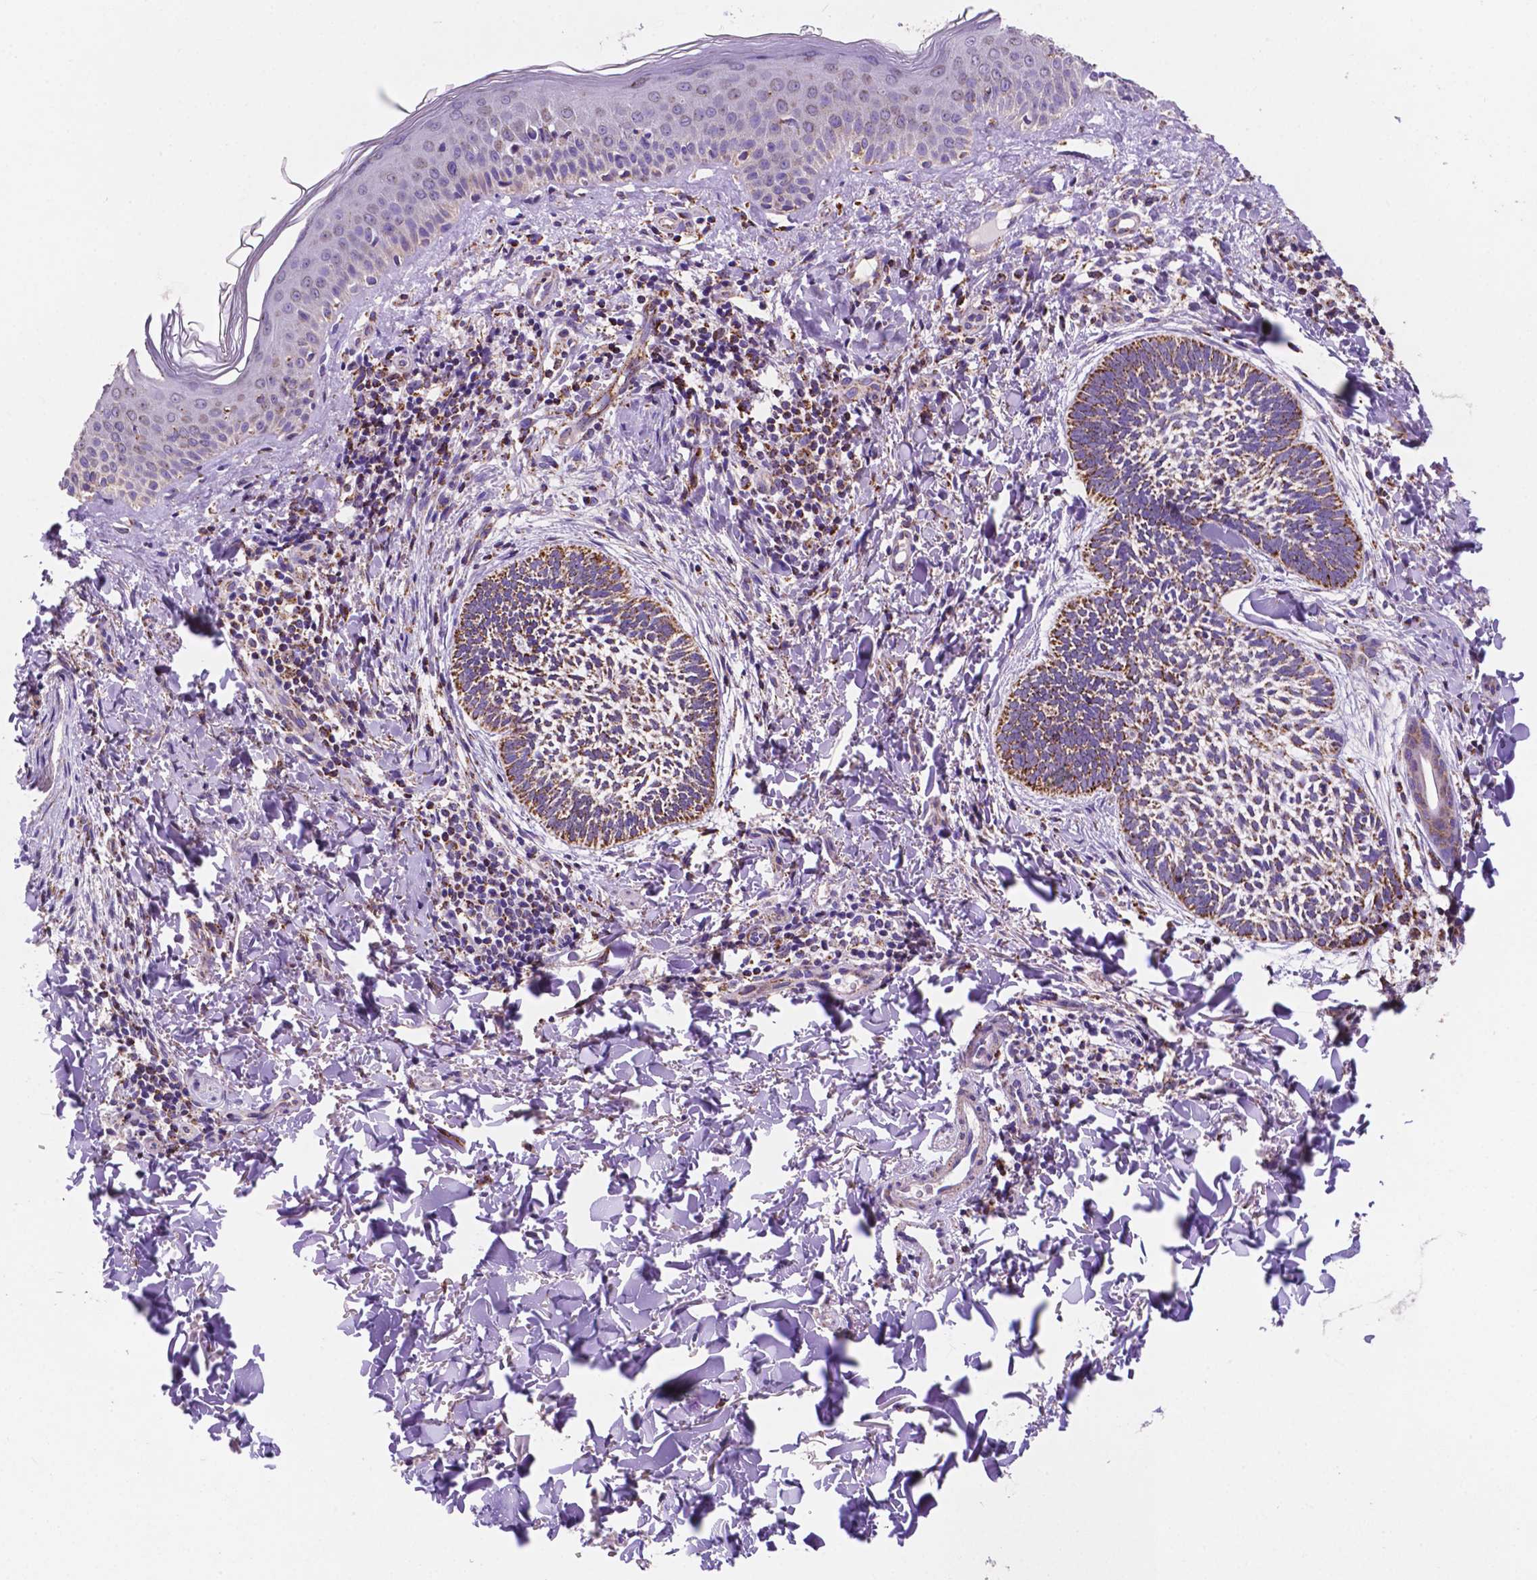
{"staining": {"intensity": "moderate", "quantity": ">75%", "location": "cytoplasmic/membranous"}, "tissue": "skin cancer", "cell_type": "Tumor cells", "image_type": "cancer", "snomed": [{"axis": "morphology", "description": "Normal tissue, NOS"}, {"axis": "morphology", "description": "Basal cell carcinoma"}, {"axis": "topography", "description": "Skin"}], "caption": "A brown stain shows moderate cytoplasmic/membranous expression of a protein in basal cell carcinoma (skin) tumor cells.", "gene": "HSPD1", "patient": {"sex": "male", "age": 46}}